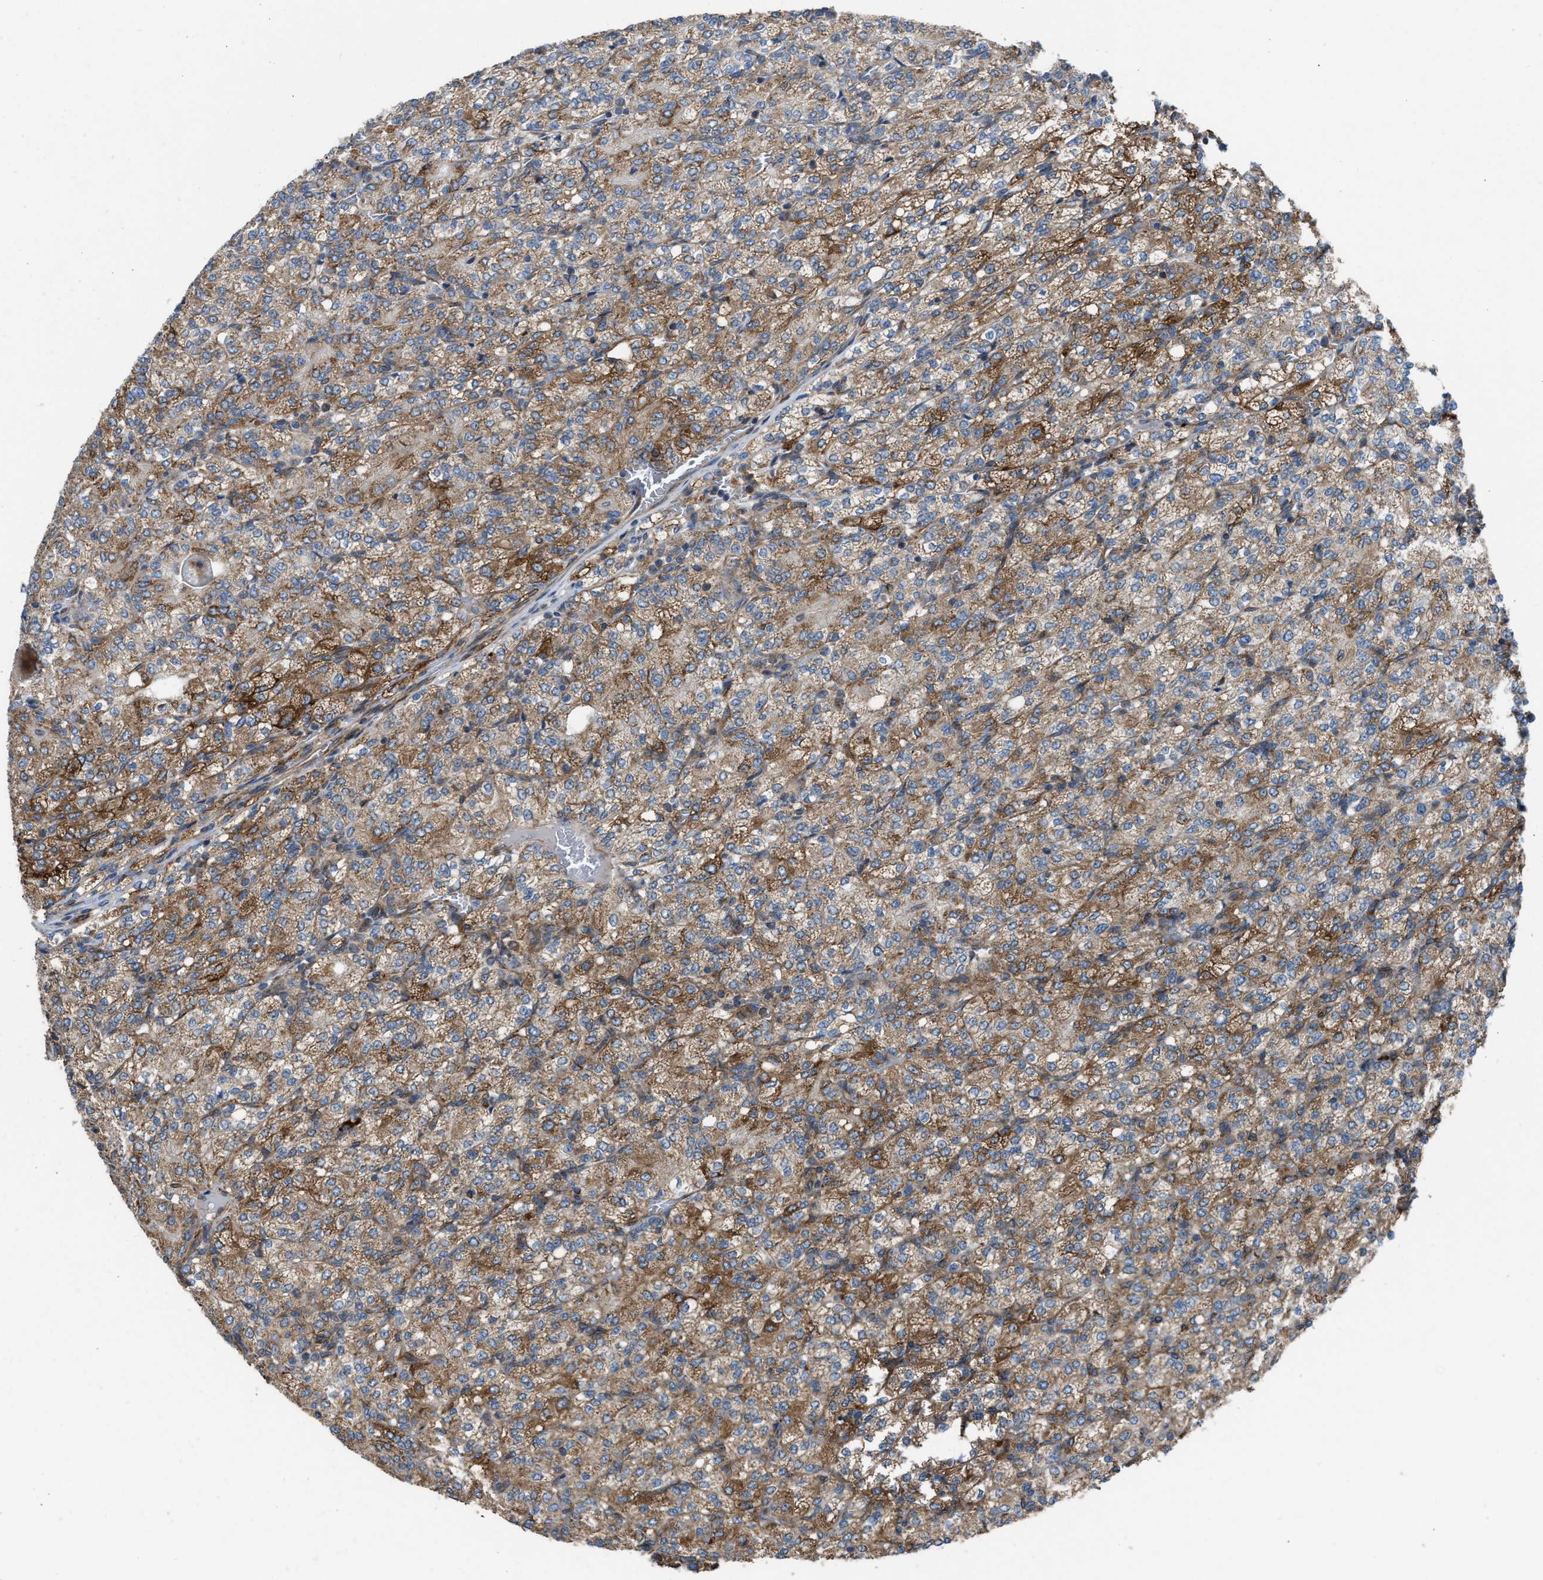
{"staining": {"intensity": "moderate", "quantity": ">75%", "location": "cytoplasmic/membranous"}, "tissue": "renal cancer", "cell_type": "Tumor cells", "image_type": "cancer", "snomed": [{"axis": "morphology", "description": "Adenocarcinoma, NOS"}, {"axis": "topography", "description": "Kidney"}], "caption": "Immunohistochemical staining of renal adenocarcinoma exhibits medium levels of moderate cytoplasmic/membranous expression in approximately >75% of tumor cells. (DAB IHC with brightfield microscopy, high magnification).", "gene": "SLC10A3", "patient": {"sex": "male", "age": 77}}